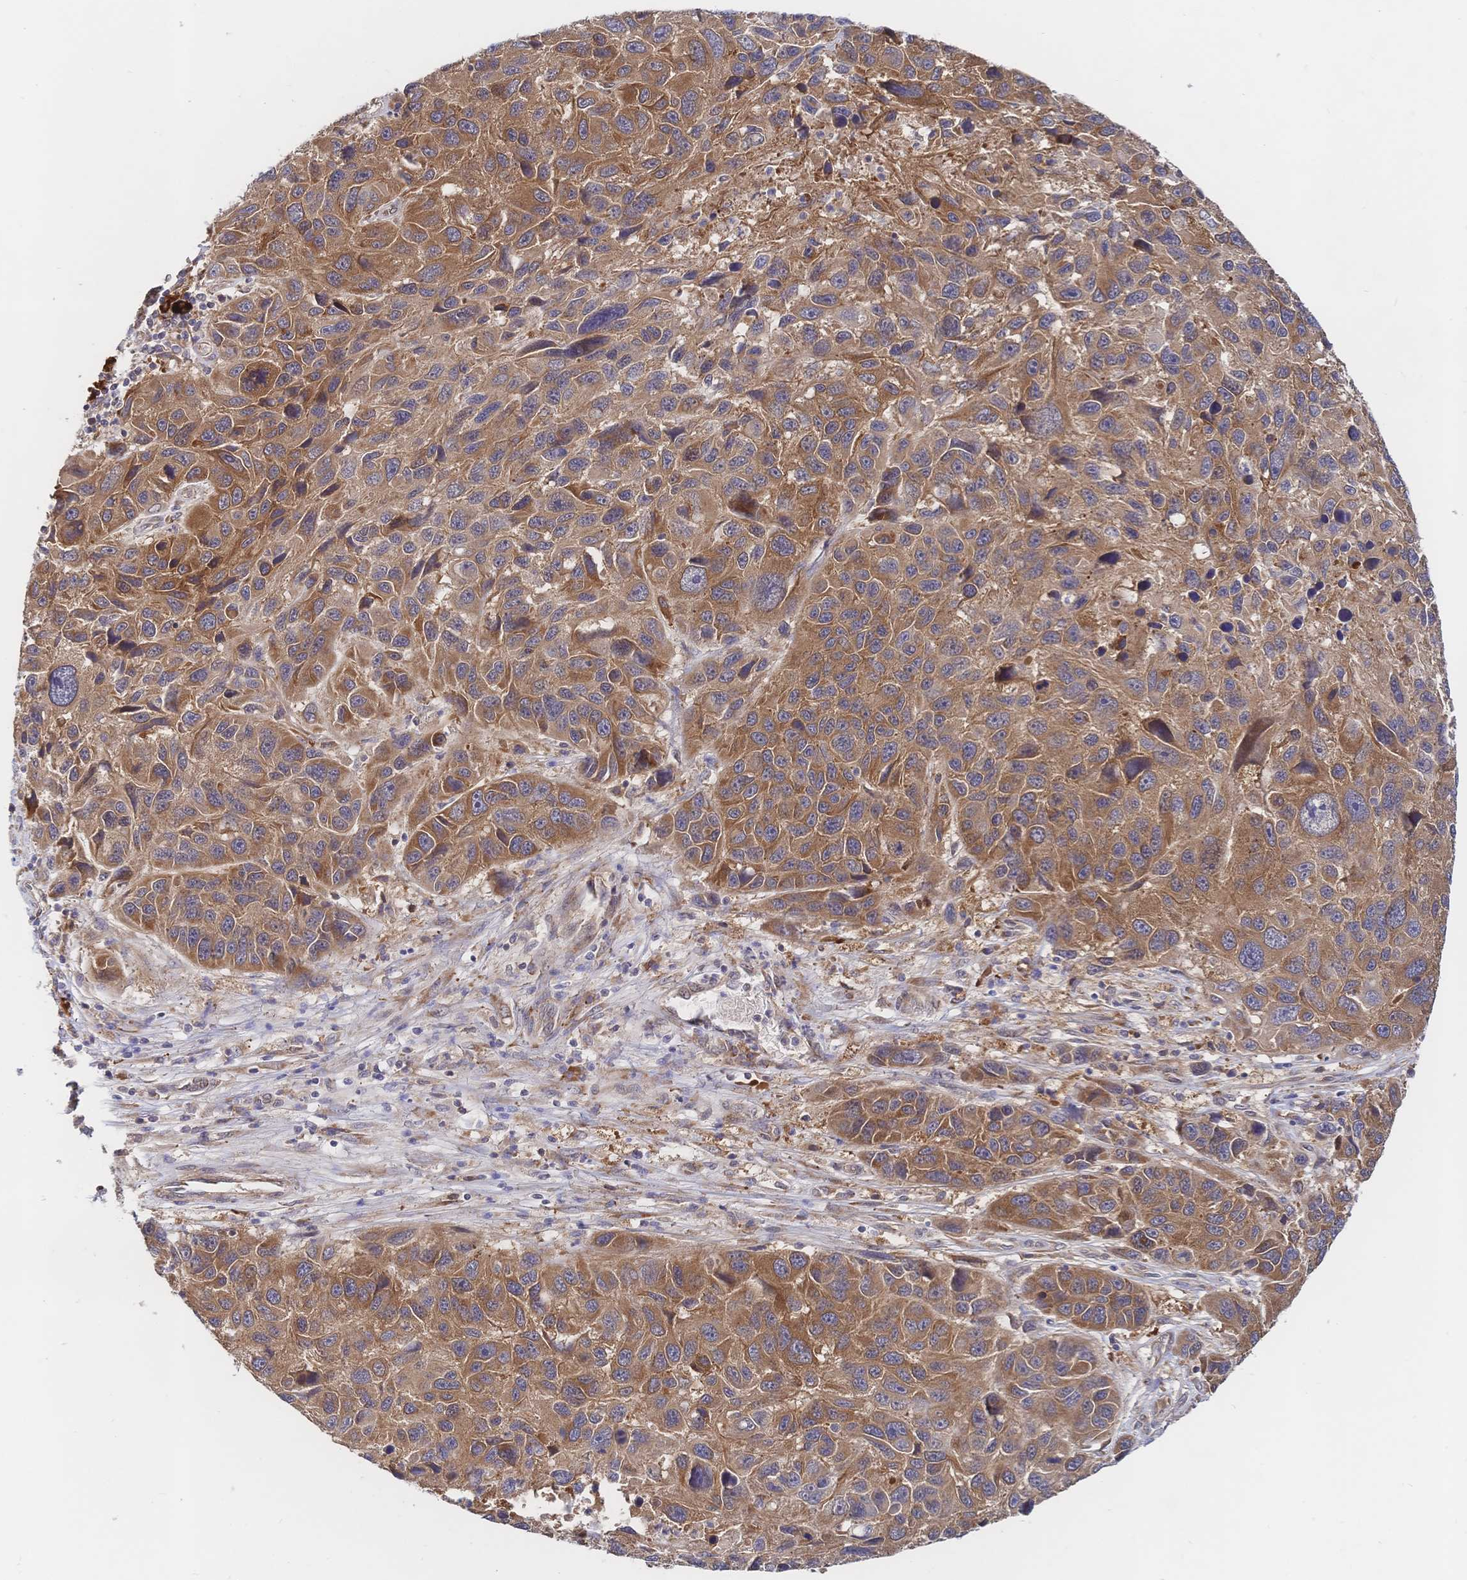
{"staining": {"intensity": "moderate", "quantity": ">75%", "location": "cytoplasmic/membranous"}, "tissue": "melanoma", "cell_type": "Tumor cells", "image_type": "cancer", "snomed": [{"axis": "morphology", "description": "Malignant melanoma, NOS"}, {"axis": "topography", "description": "Skin"}], "caption": "Human melanoma stained with a protein marker demonstrates moderate staining in tumor cells.", "gene": "LMO4", "patient": {"sex": "male", "age": 53}}